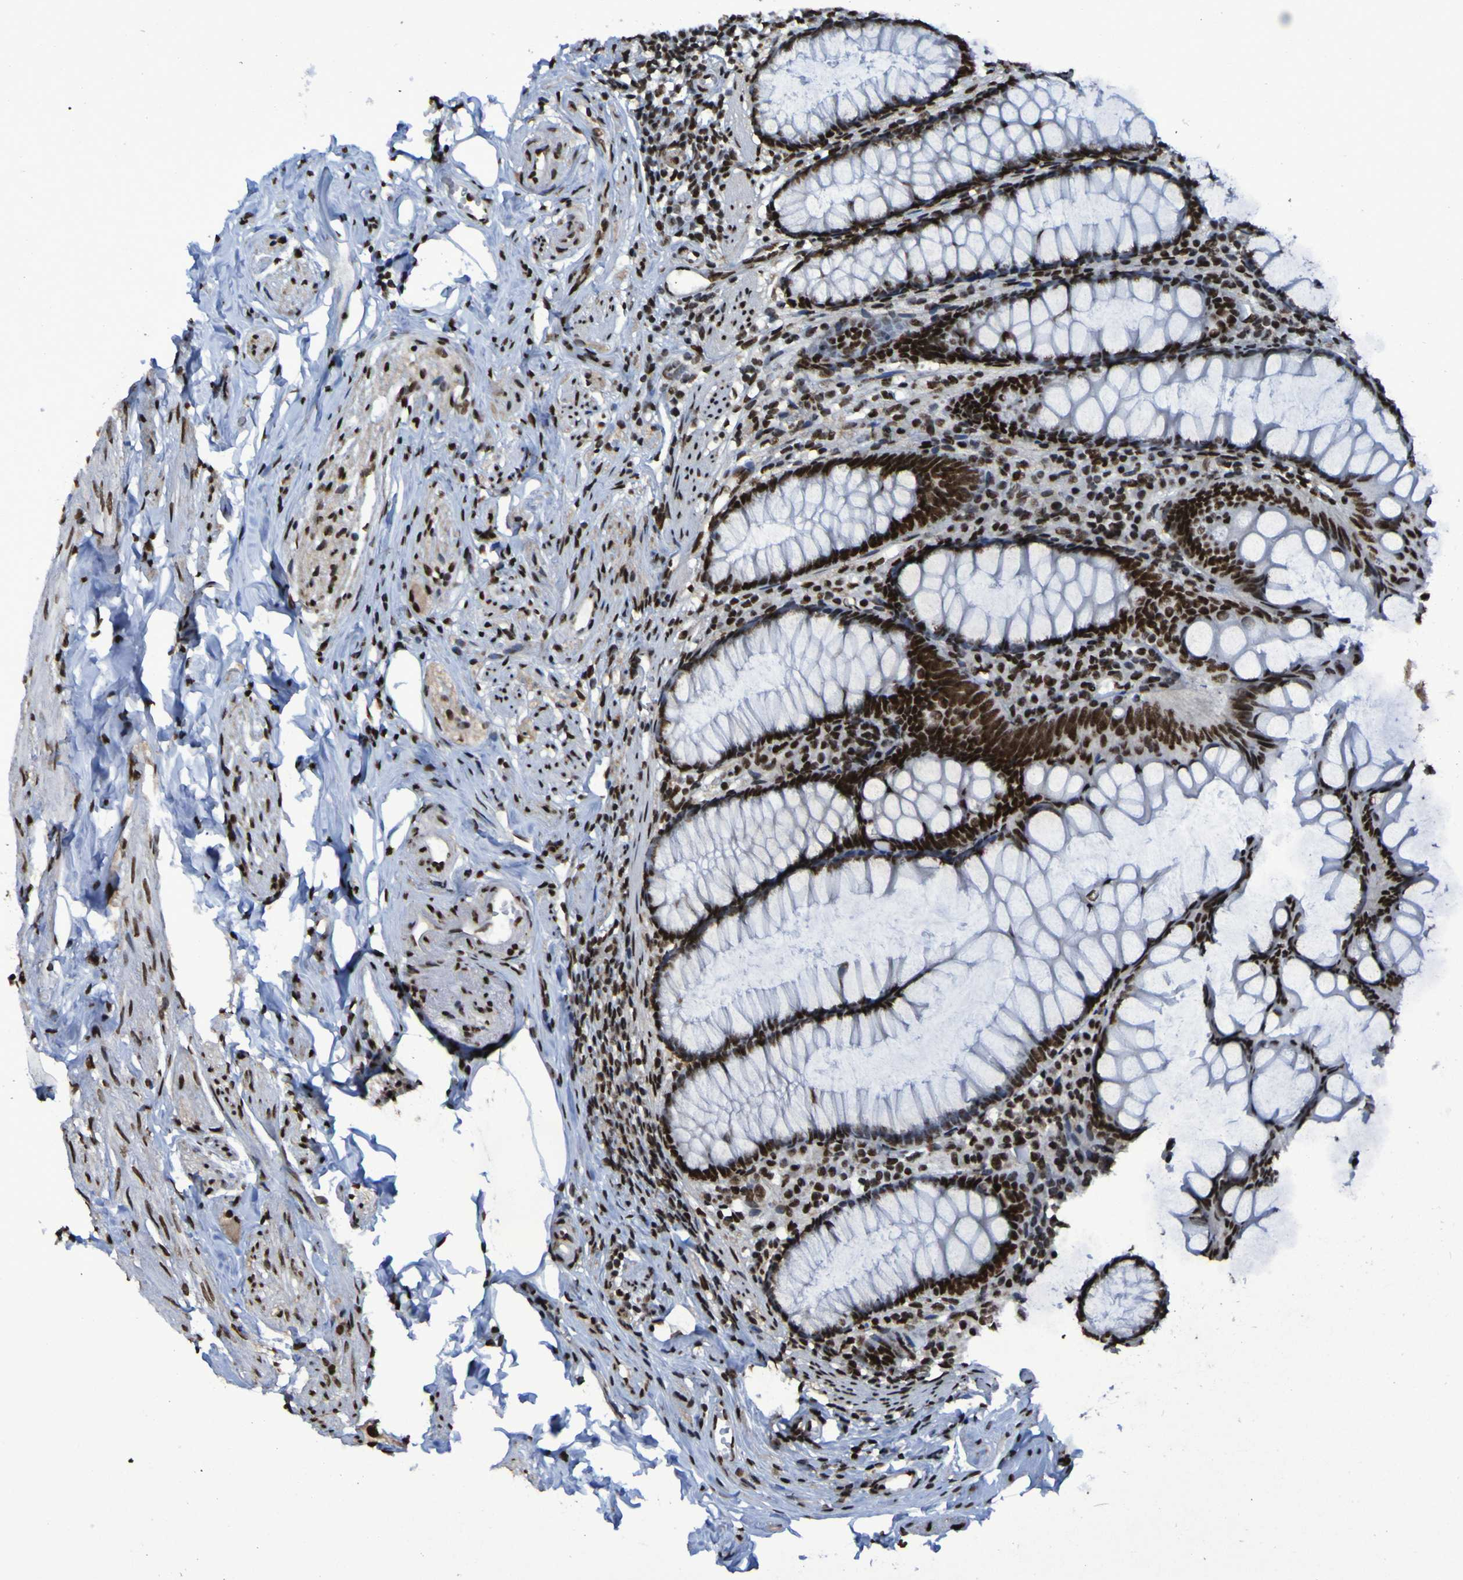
{"staining": {"intensity": "strong", "quantity": ">75%", "location": "nuclear"}, "tissue": "appendix", "cell_type": "Glandular cells", "image_type": "normal", "snomed": [{"axis": "morphology", "description": "Normal tissue, NOS"}, {"axis": "topography", "description": "Appendix"}], "caption": "Appendix stained with immunohistochemistry (IHC) shows strong nuclear positivity in about >75% of glandular cells.", "gene": "HNRNPR", "patient": {"sex": "female", "age": 77}}